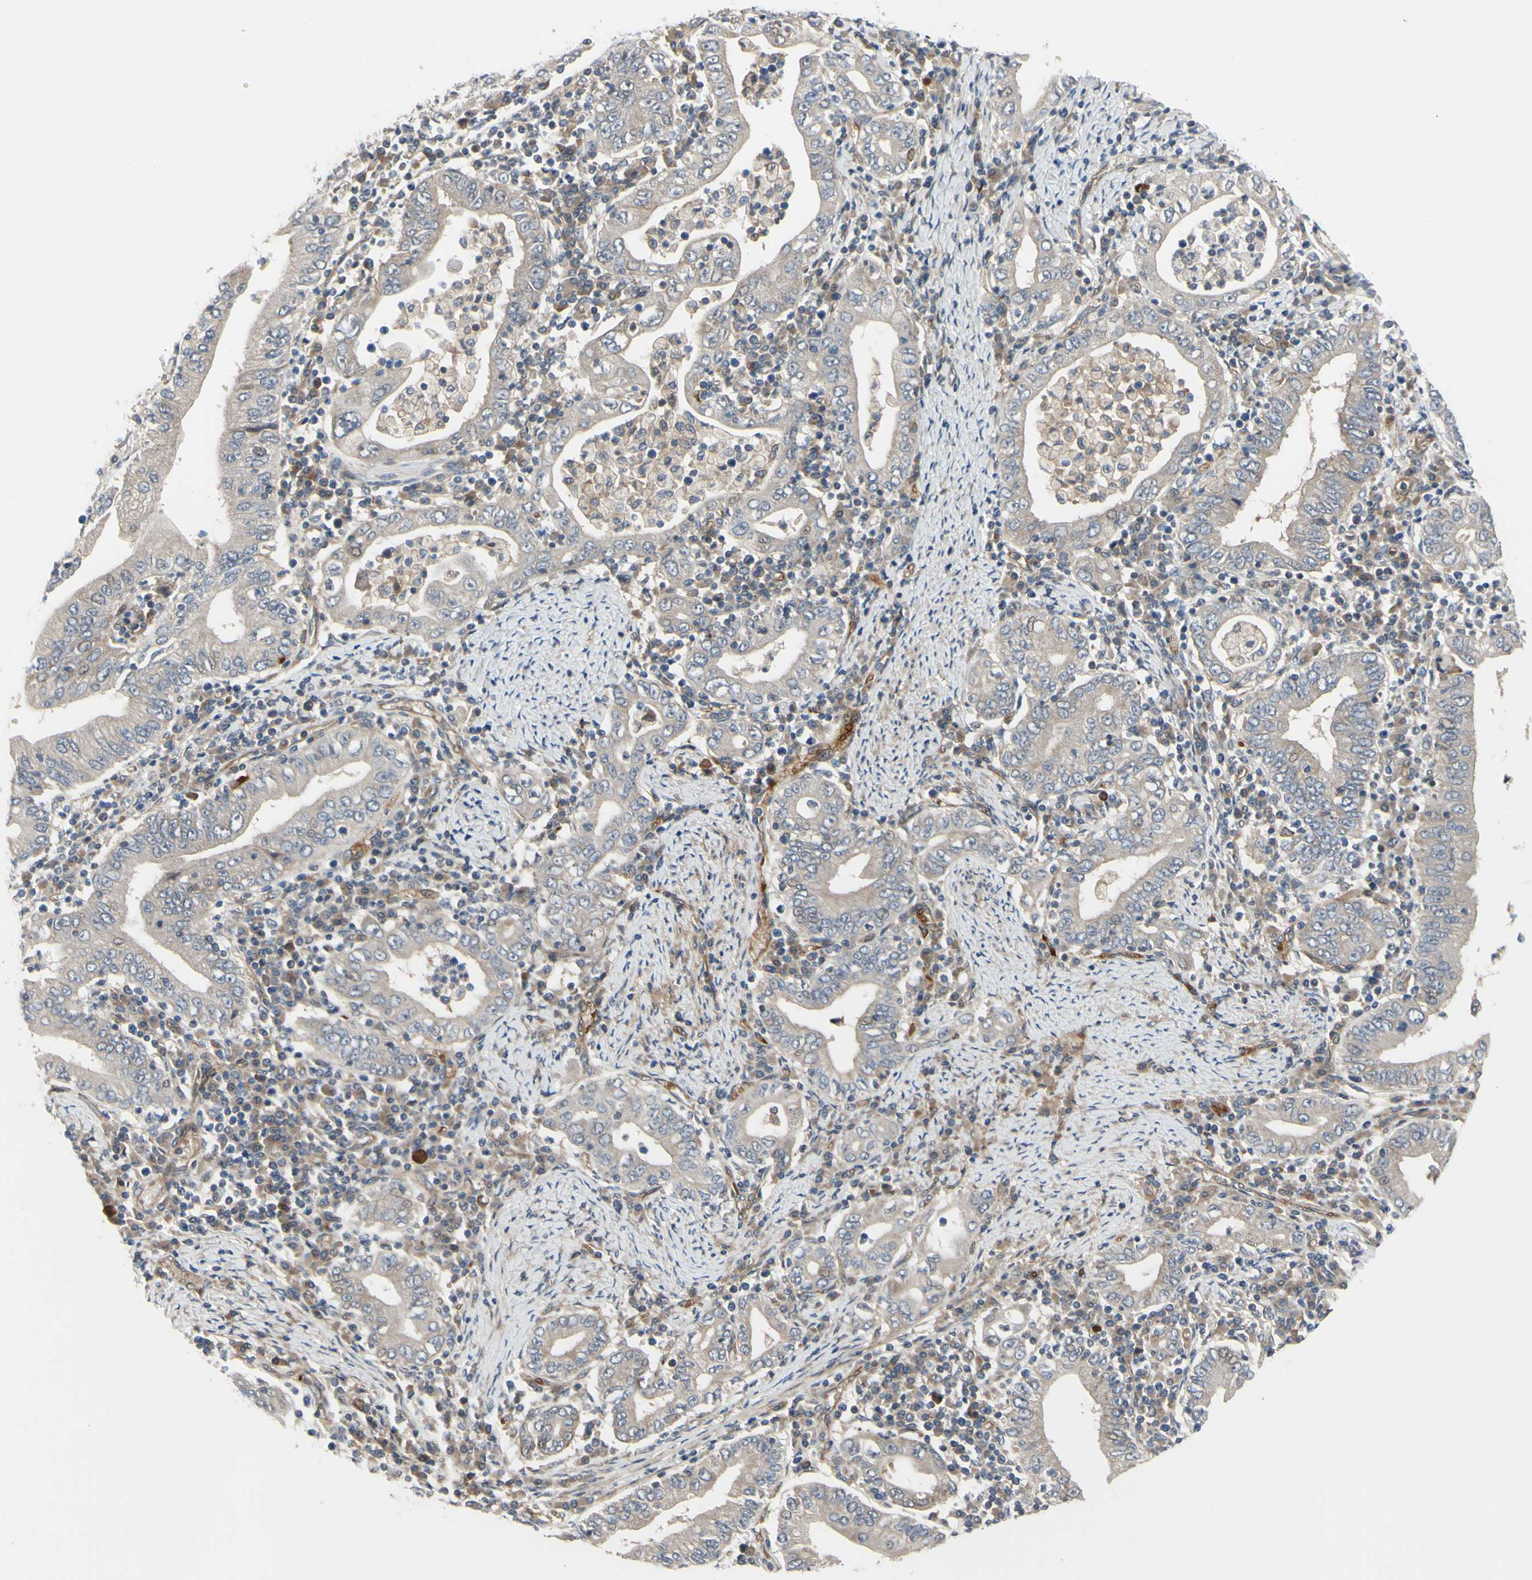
{"staining": {"intensity": "weak", "quantity": ">75%", "location": "cytoplasmic/membranous"}, "tissue": "stomach cancer", "cell_type": "Tumor cells", "image_type": "cancer", "snomed": [{"axis": "morphology", "description": "Normal tissue, NOS"}, {"axis": "morphology", "description": "Adenocarcinoma, NOS"}, {"axis": "topography", "description": "Esophagus"}, {"axis": "topography", "description": "Stomach, upper"}, {"axis": "topography", "description": "Peripheral nerve tissue"}], "caption": "Approximately >75% of tumor cells in adenocarcinoma (stomach) demonstrate weak cytoplasmic/membranous protein positivity as visualized by brown immunohistochemical staining.", "gene": "COMMD9", "patient": {"sex": "male", "age": 62}}